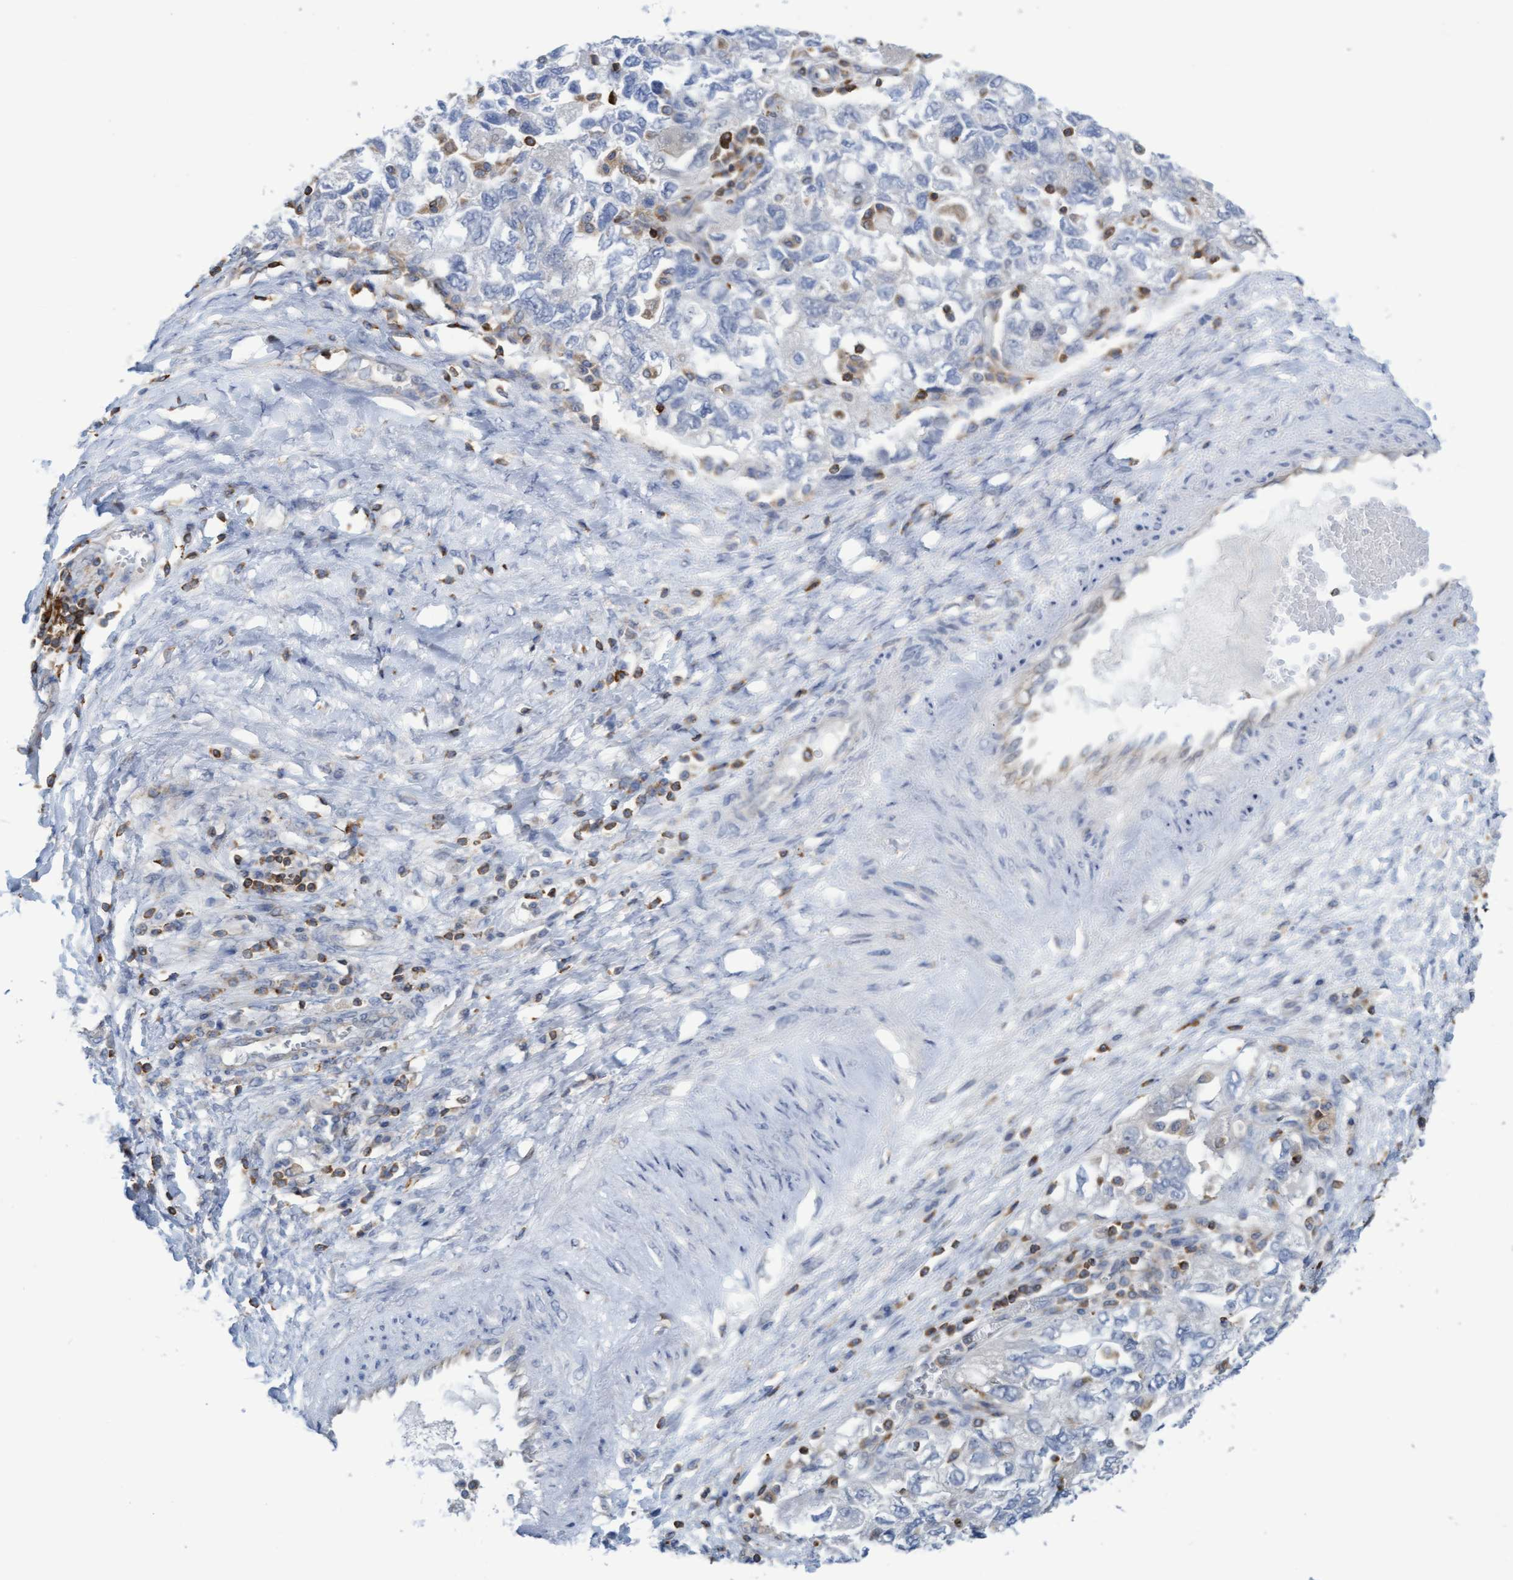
{"staining": {"intensity": "negative", "quantity": "none", "location": "none"}, "tissue": "ovarian cancer", "cell_type": "Tumor cells", "image_type": "cancer", "snomed": [{"axis": "morphology", "description": "Carcinoma, NOS"}, {"axis": "morphology", "description": "Cystadenocarcinoma, serous, NOS"}, {"axis": "topography", "description": "Ovary"}], "caption": "Tumor cells are negative for protein expression in human ovarian cancer (serous cystadenocarcinoma).", "gene": "FNBP1", "patient": {"sex": "female", "age": 69}}